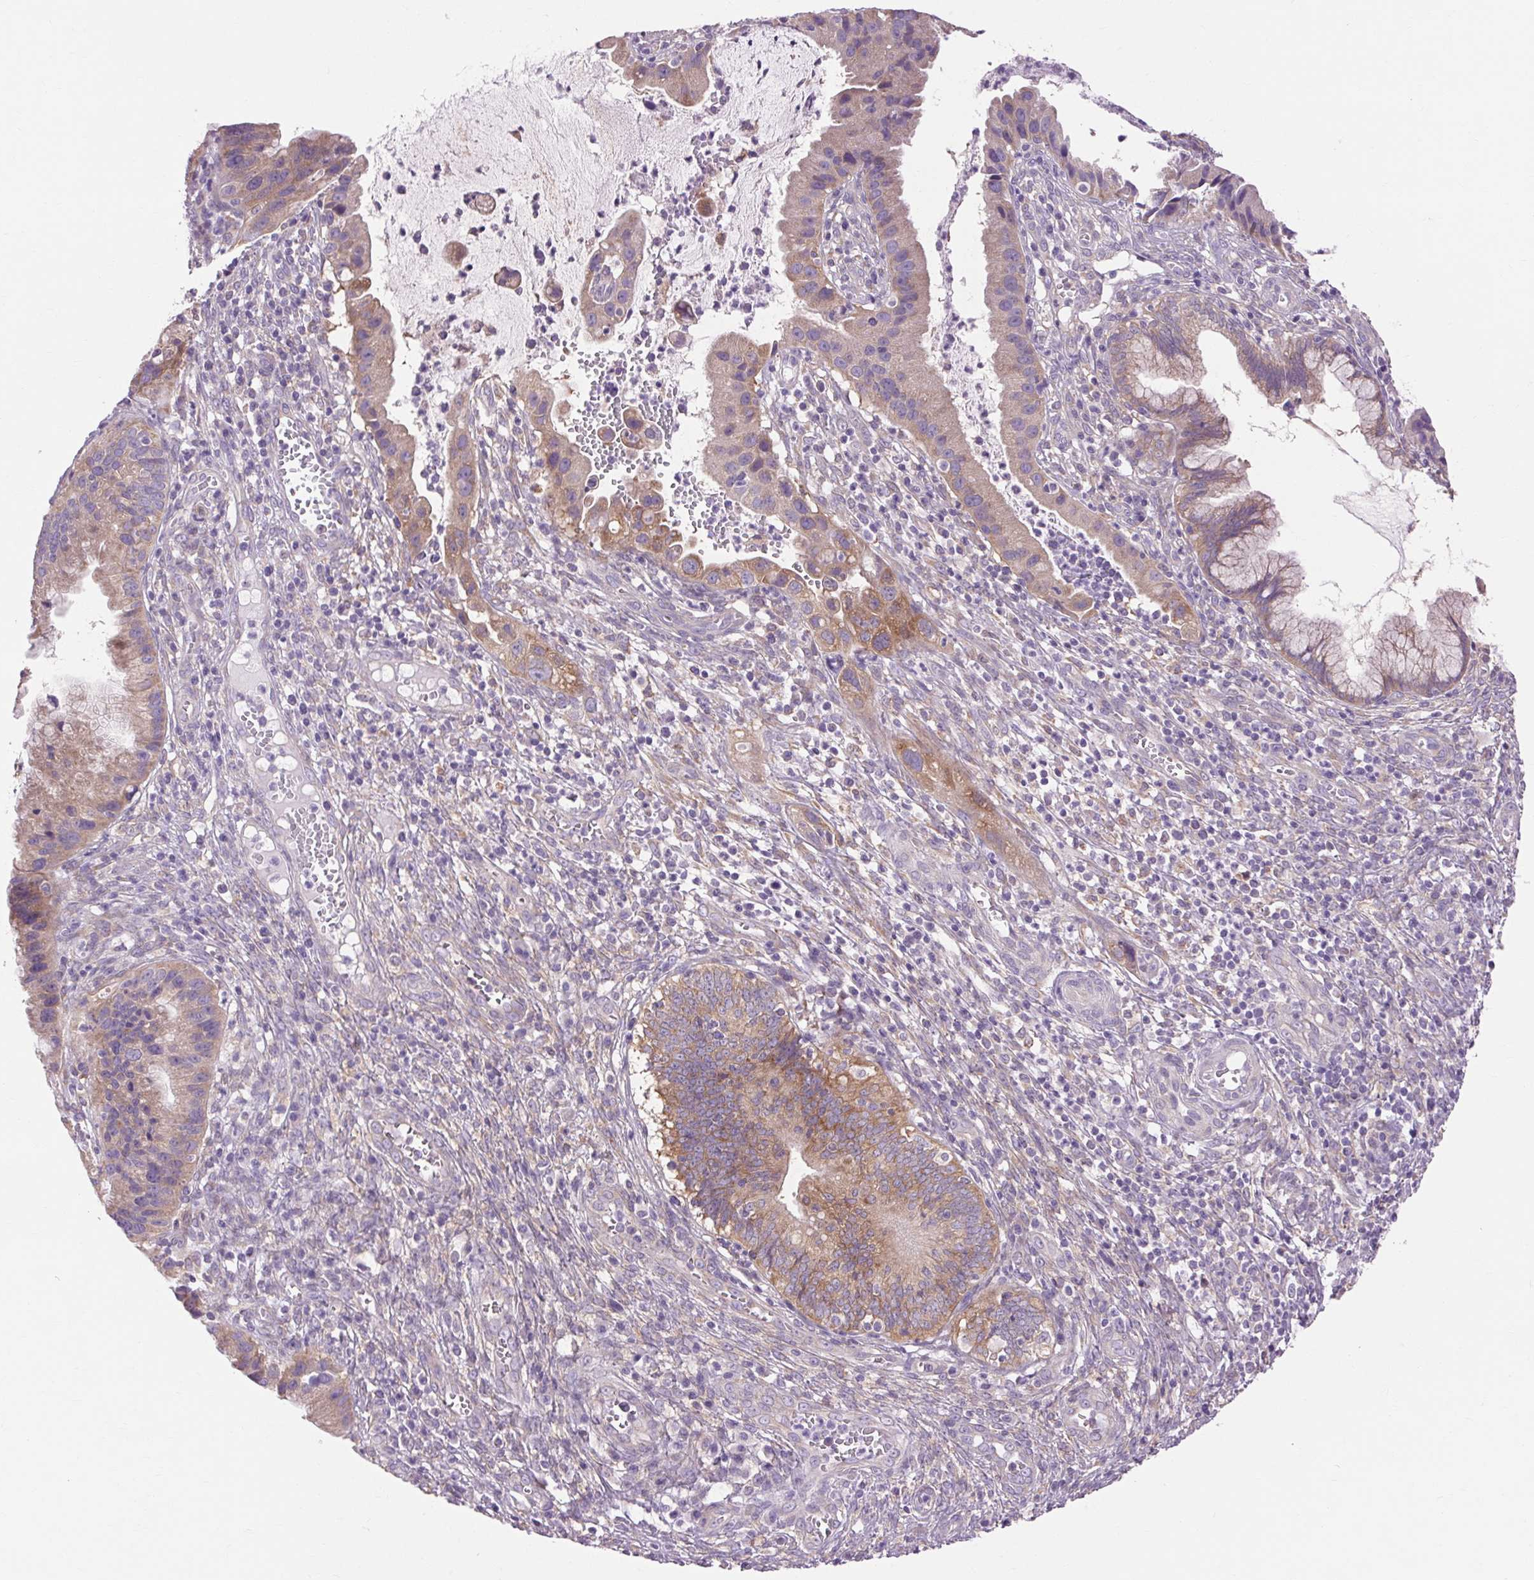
{"staining": {"intensity": "moderate", "quantity": "25%-75%", "location": "cytoplasmic/membranous"}, "tissue": "cervical cancer", "cell_type": "Tumor cells", "image_type": "cancer", "snomed": [{"axis": "morphology", "description": "Adenocarcinoma, NOS"}, {"axis": "topography", "description": "Cervix"}], "caption": "Immunohistochemical staining of human adenocarcinoma (cervical) exhibits medium levels of moderate cytoplasmic/membranous expression in approximately 25%-75% of tumor cells.", "gene": "SOWAHC", "patient": {"sex": "female", "age": 34}}